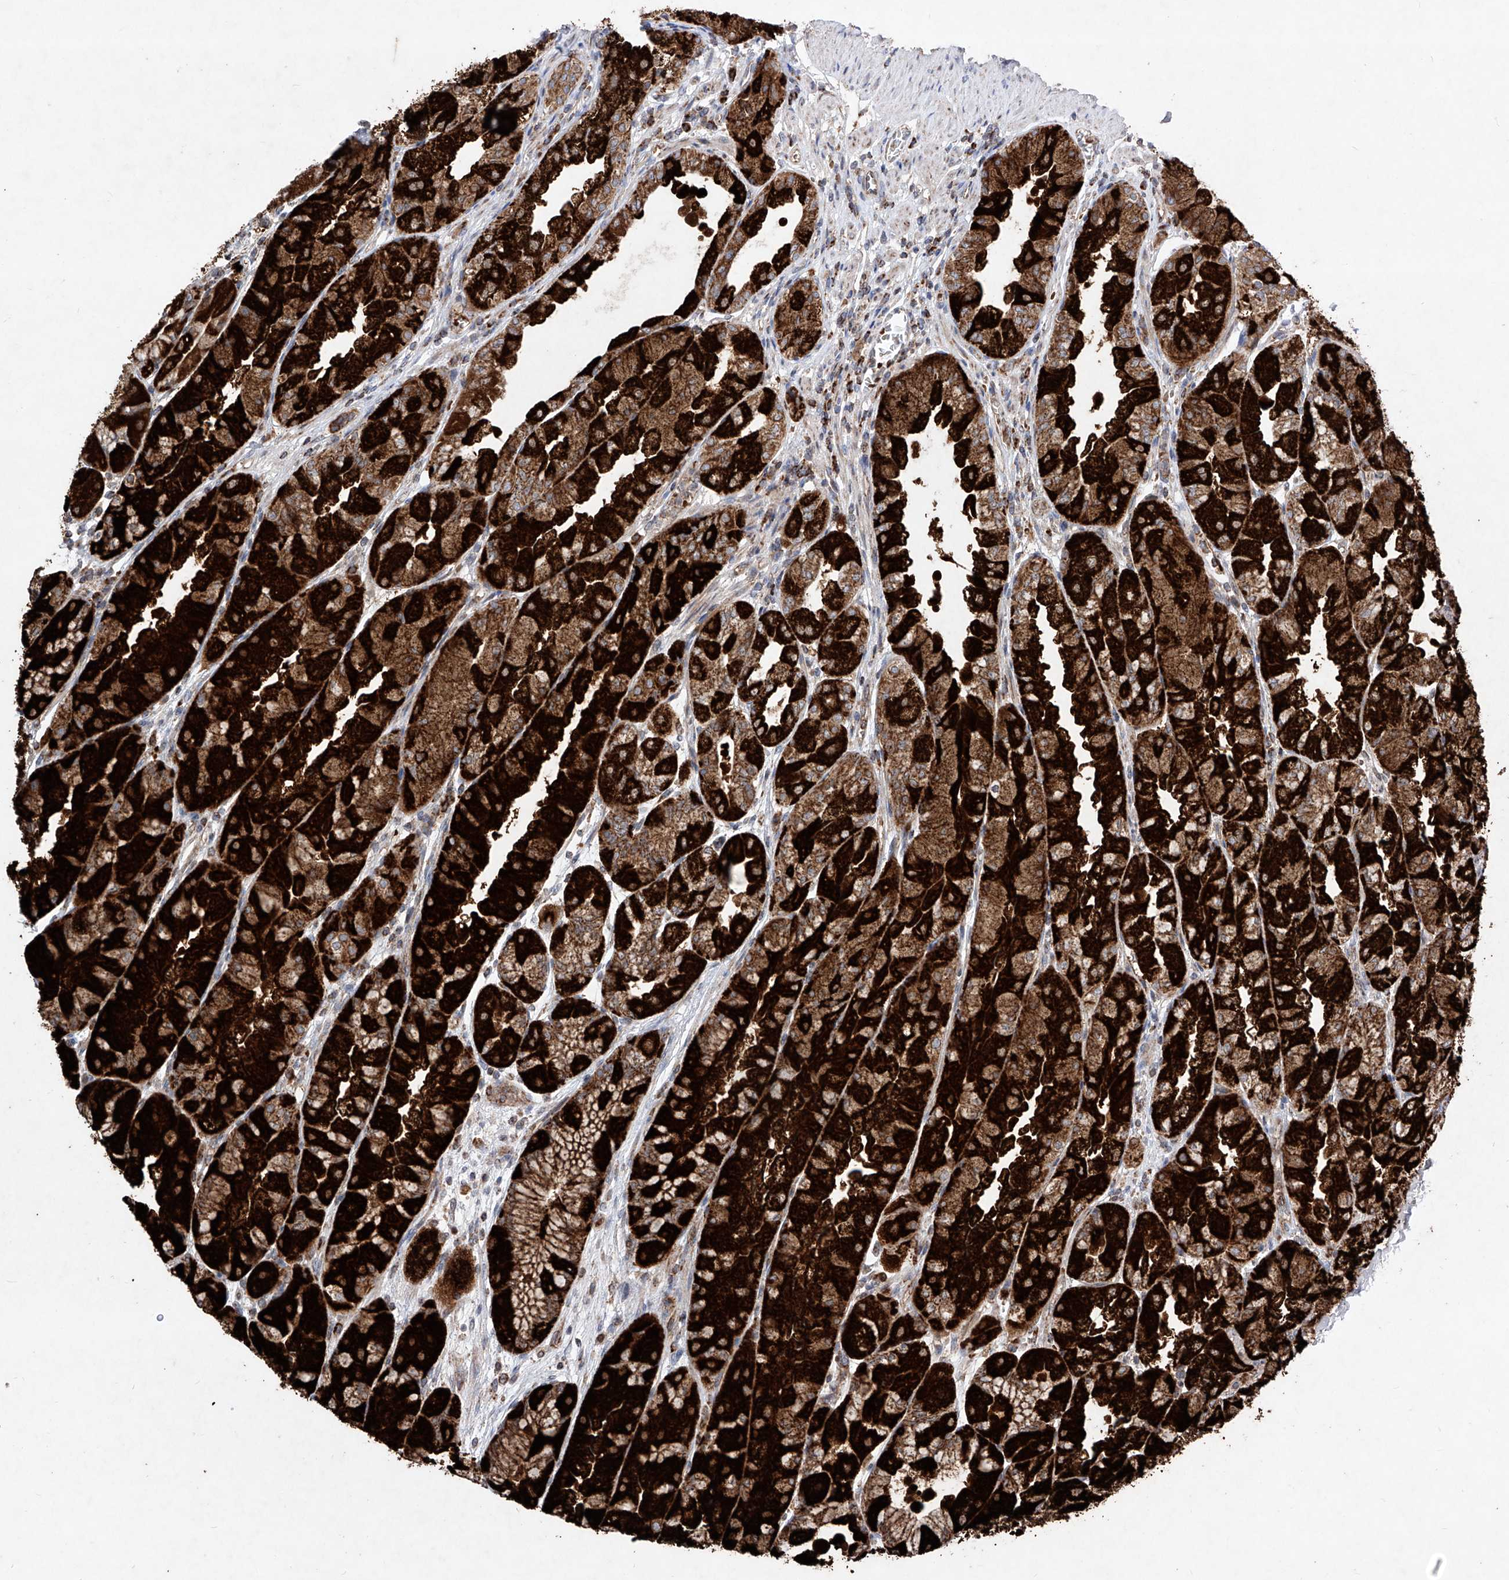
{"staining": {"intensity": "strong", "quantity": ">75%", "location": "cytoplasmic/membranous"}, "tissue": "stomach", "cell_type": "Glandular cells", "image_type": "normal", "snomed": [{"axis": "morphology", "description": "Normal tissue, NOS"}, {"axis": "topography", "description": "Stomach, upper"}], "caption": "This micrograph demonstrates normal stomach stained with immunohistochemistry to label a protein in brown. The cytoplasmic/membranous of glandular cells show strong positivity for the protein. Nuclei are counter-stained blue.", "gene": "SEMA6A", "patient": {"sex": "male", "age": 47}}